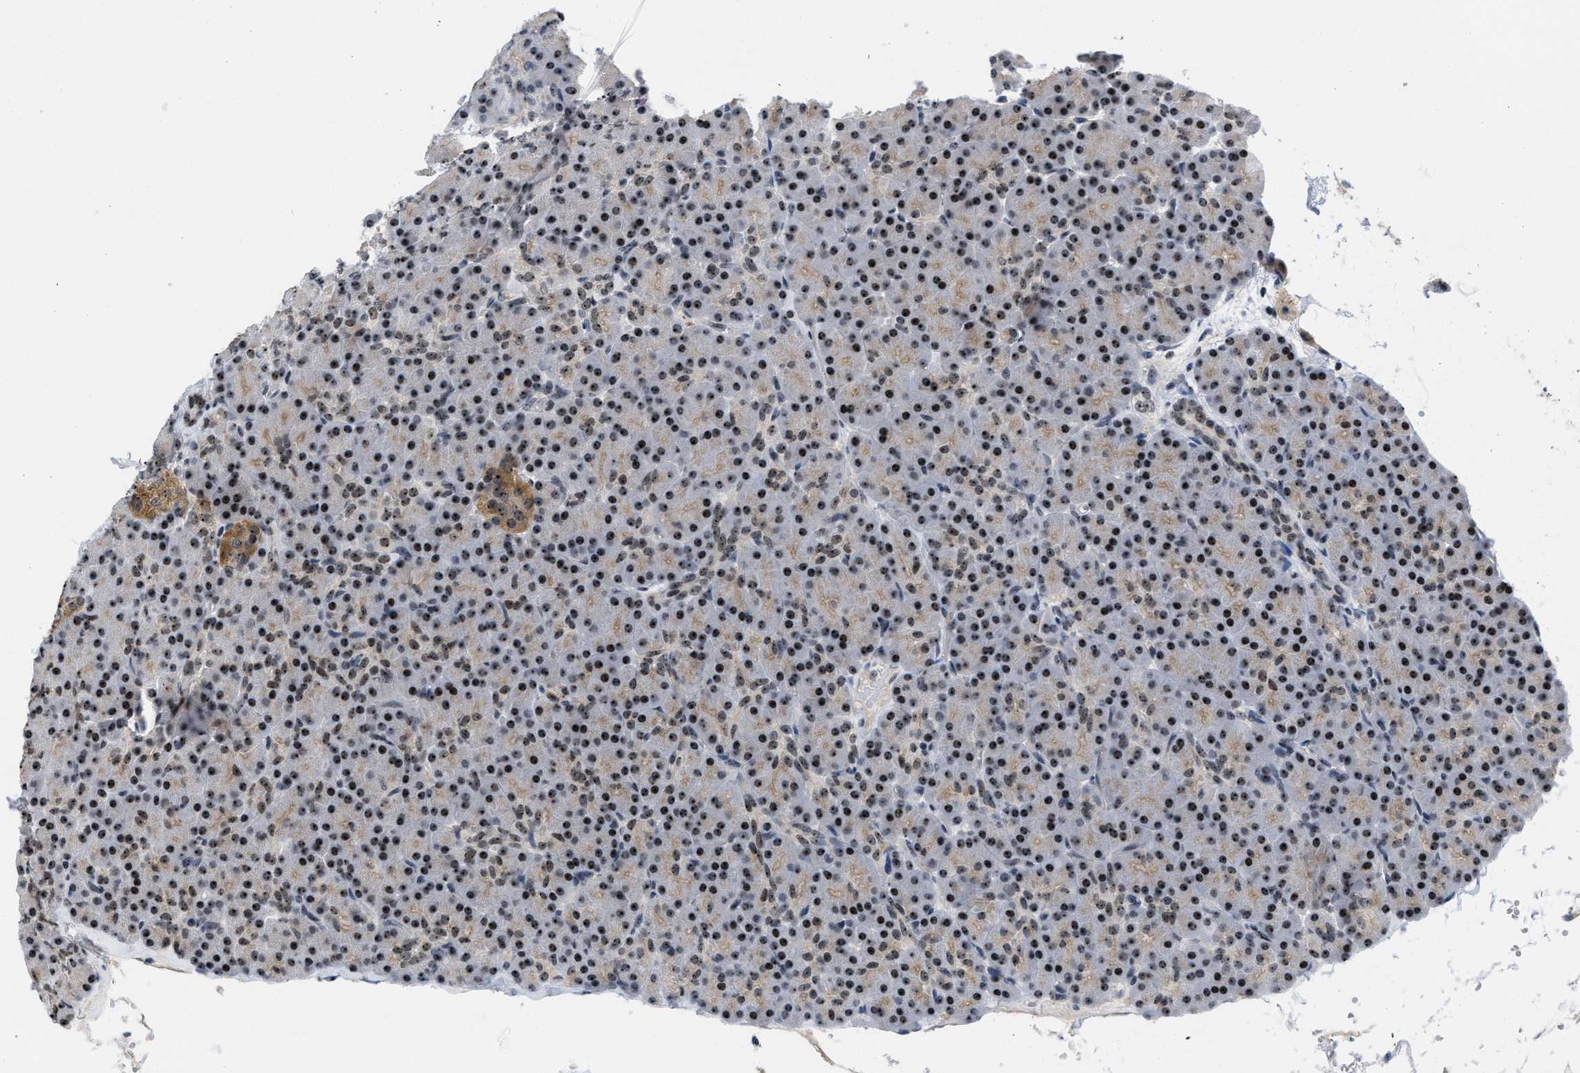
{"staining": {"intensity": "strong", "quantity": "25%-75%", "location": "nuclear"}, "tissue": "pancreas", "cell_type": "Exocrine glandular cells", "image_type": "normal", "snomed": [{"axis": "morphology", "description": "Normal tissue, NOS"}, {"axis": "topography", "description": "Pancreas"}], "caption": "Immunohistochemical staining of benign human pancreas displays 25%-75% levels of strong nuclear protein staining in approximately 25%-75% of exocrine glandular cells.", "gene": "NOP58", "patient": {"sex": "female", "age": 43}}